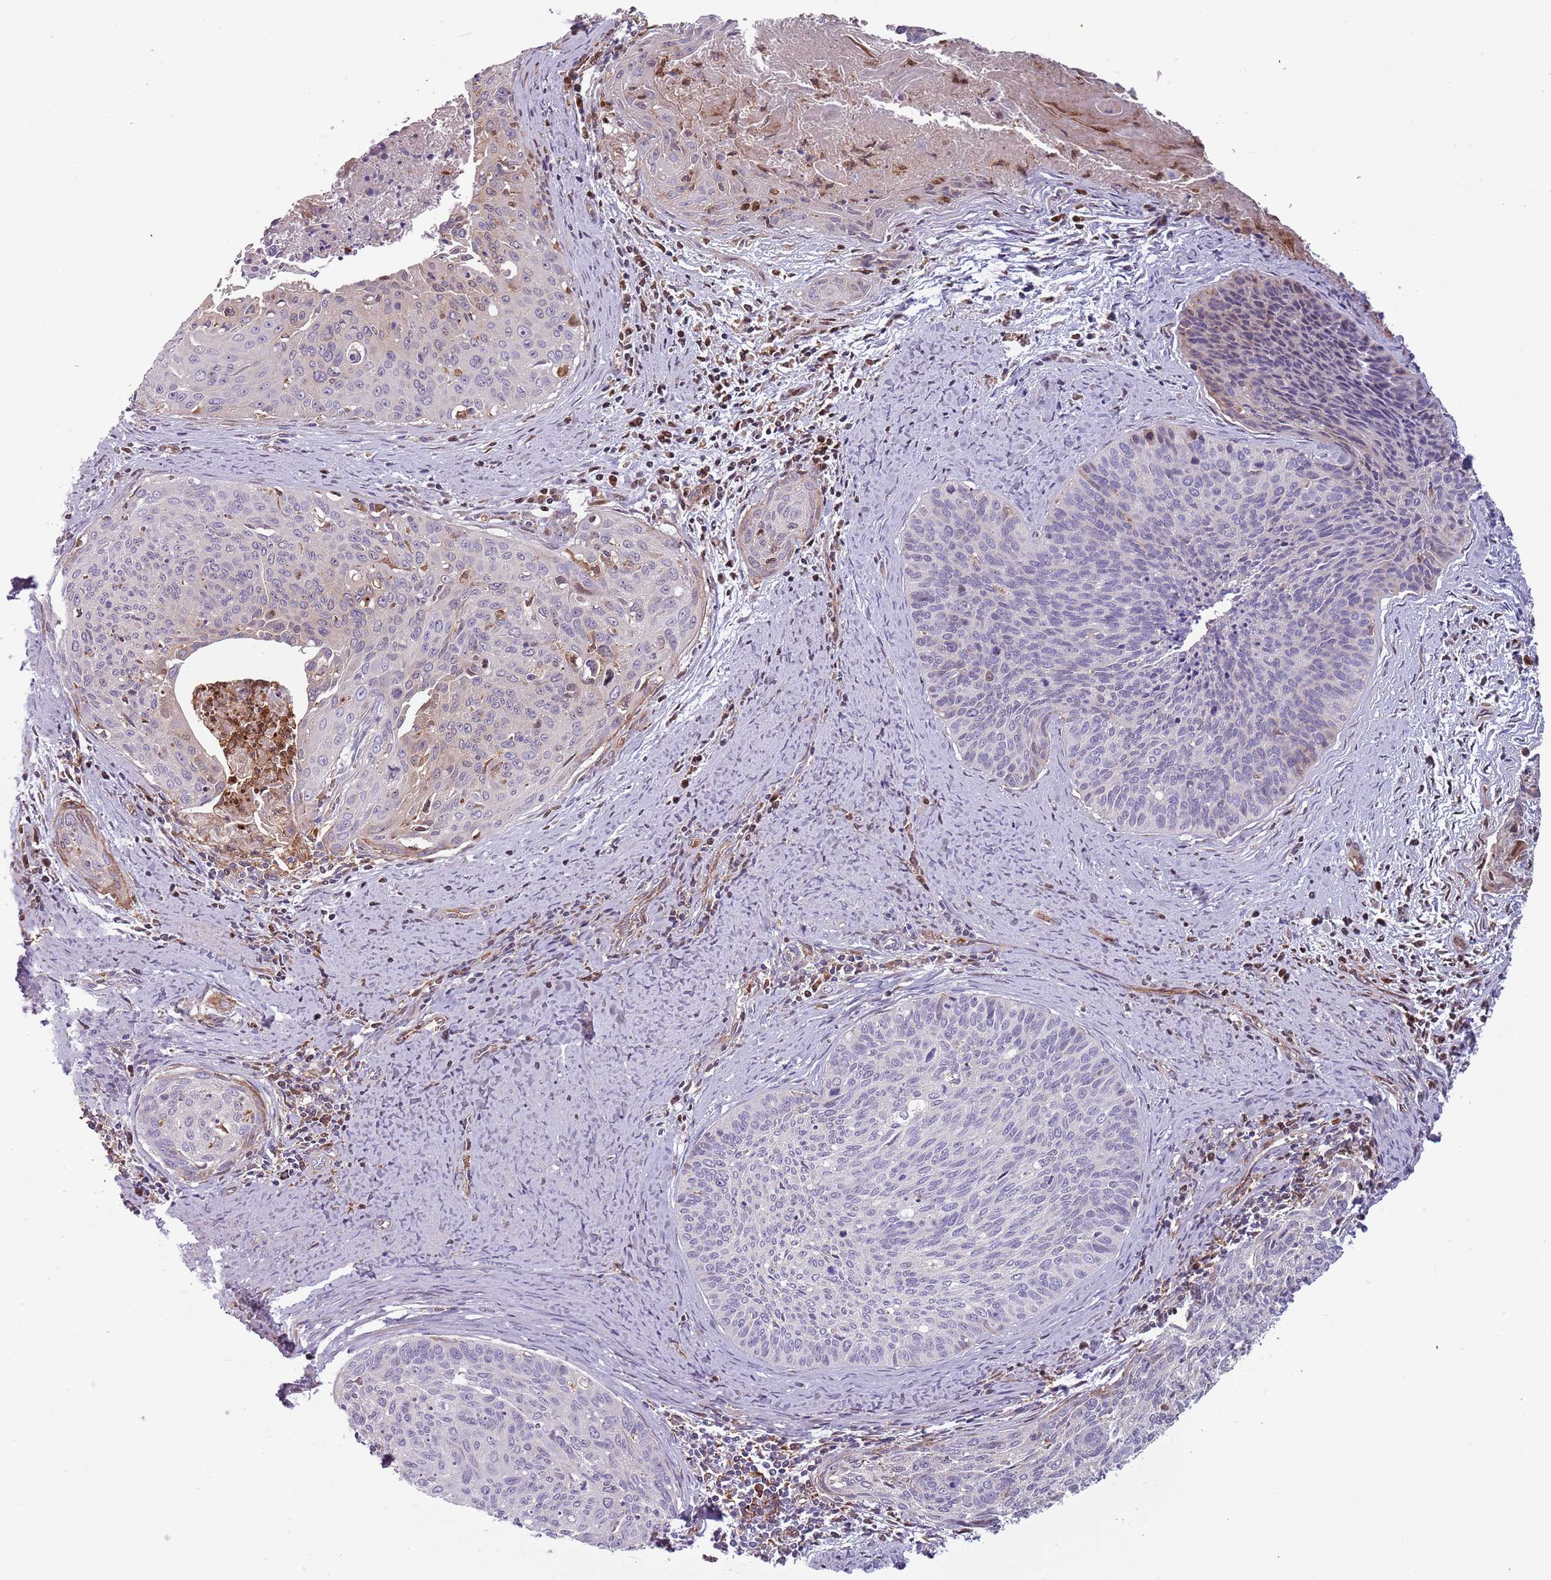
{"staining": {"intensity": "negative", "quantity": "none", "location": "none"}, "tissue": "cervical cancer", "cell_type": "Tumor cells", "image_type": "cancer", "snomed": [{"axis": "morphology", "description": "Squamous cell carcinoma, NOS"}, {"axis": "topography", "description": "Cervix"}], "caption": "Immunohistochemistry (IHC) of human cervical cancer (squamous cell carcinoma) demonstrates no staining in tumor cells. (DAB immunohistochemistry (IHC), high magnification).", "gene": "NADK", "patient": {"sex": "female", "age": 55}}